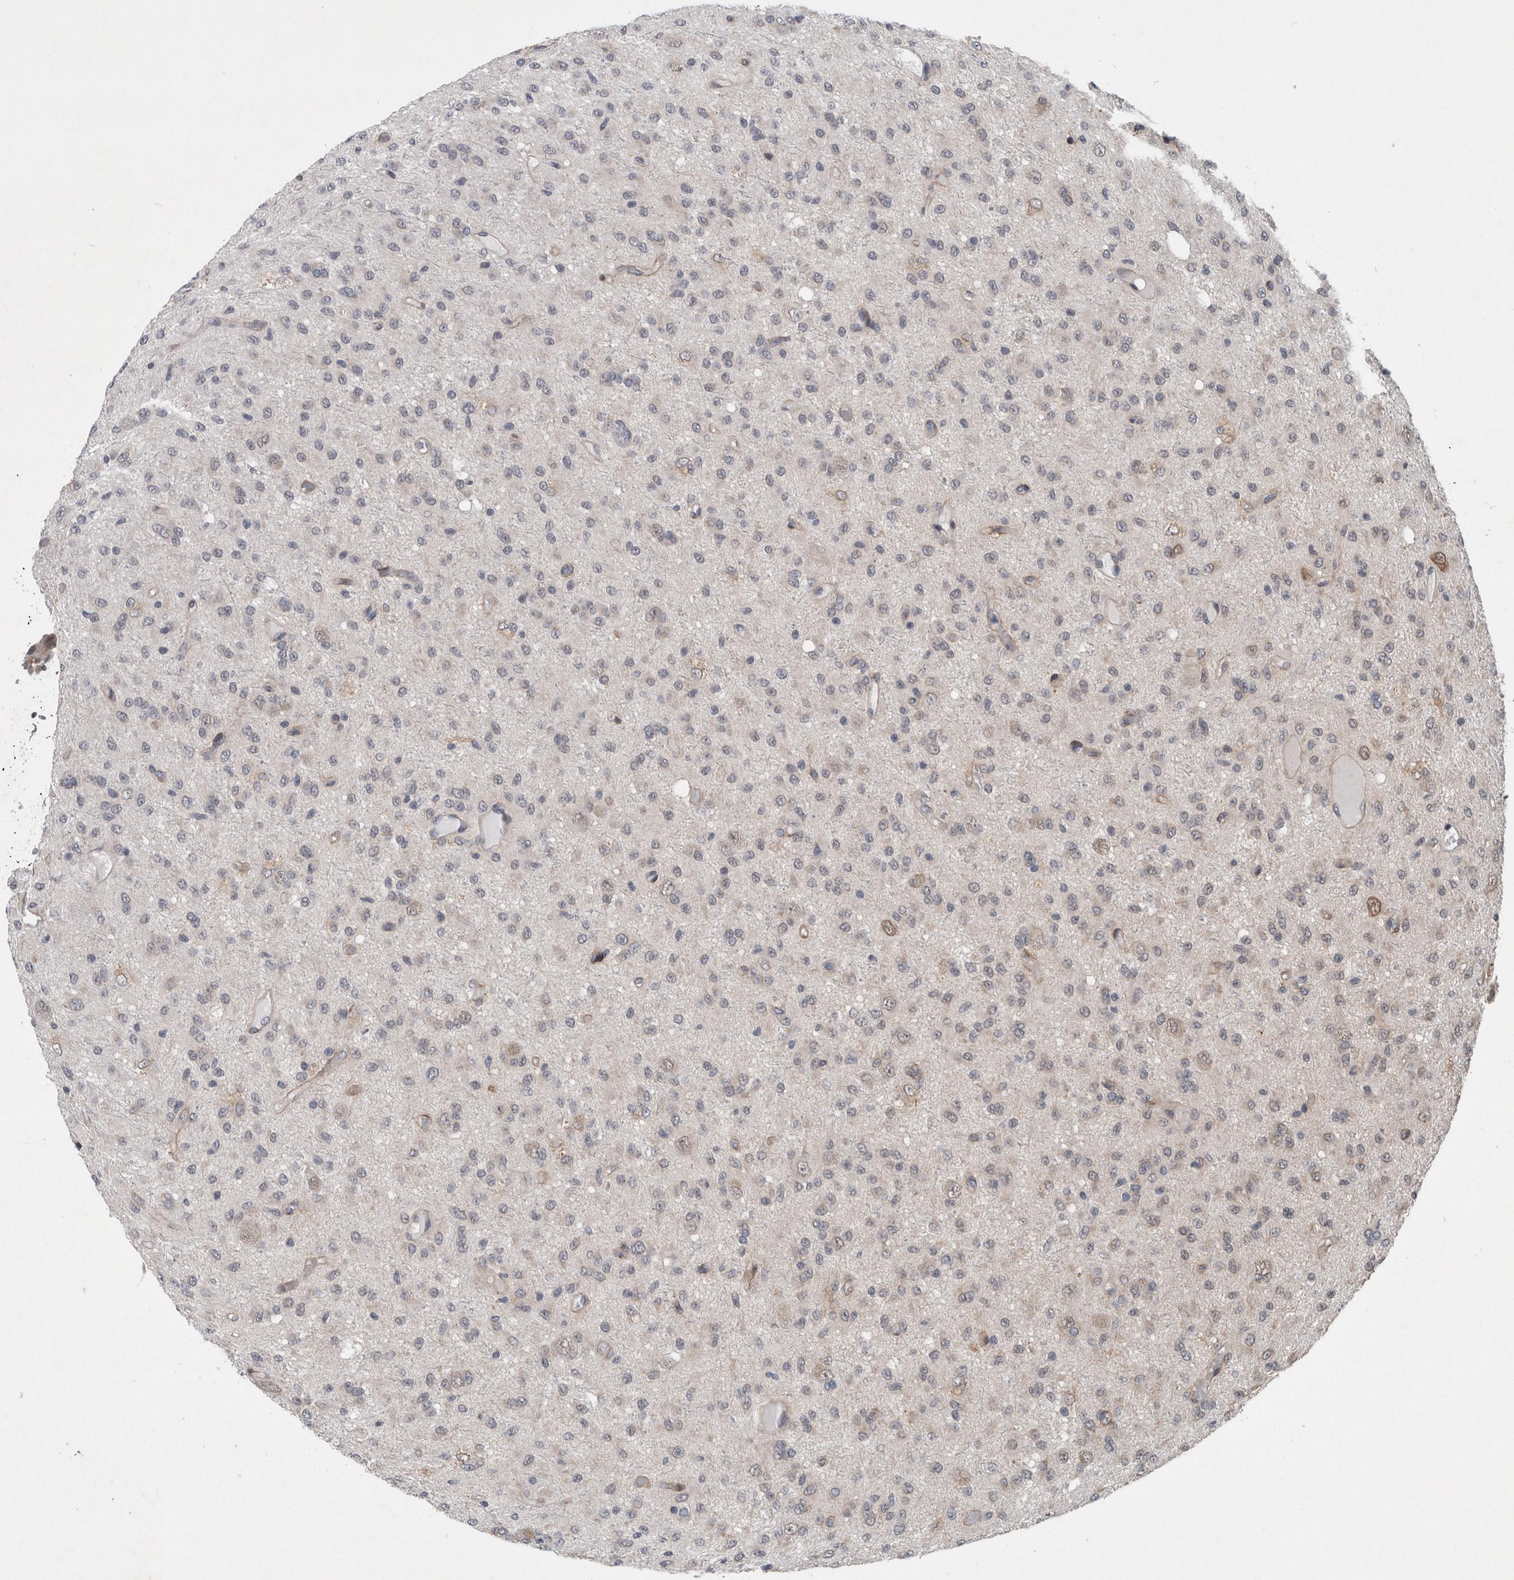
{"staining": {"intensity": "negative", "quantity": "none", "location": "none"}, "tissue": "glioma", "cell_type": "Tumor cells", "image_type": "cancer", "snomed": [{"axis": "morphology", "description": "Glioma, malignant, High grade"}, {"axis": "topography", "description": "Brain"}], "caption": "Immunohistochemistry (IHC) image of neoplastic tissue: high-grade glioma (malignant) stained with DAB demonstrates no significant protein expression in tumor cells.", "gene": "GIMAP6", "patient": {"sex": "female", "age": 59}}